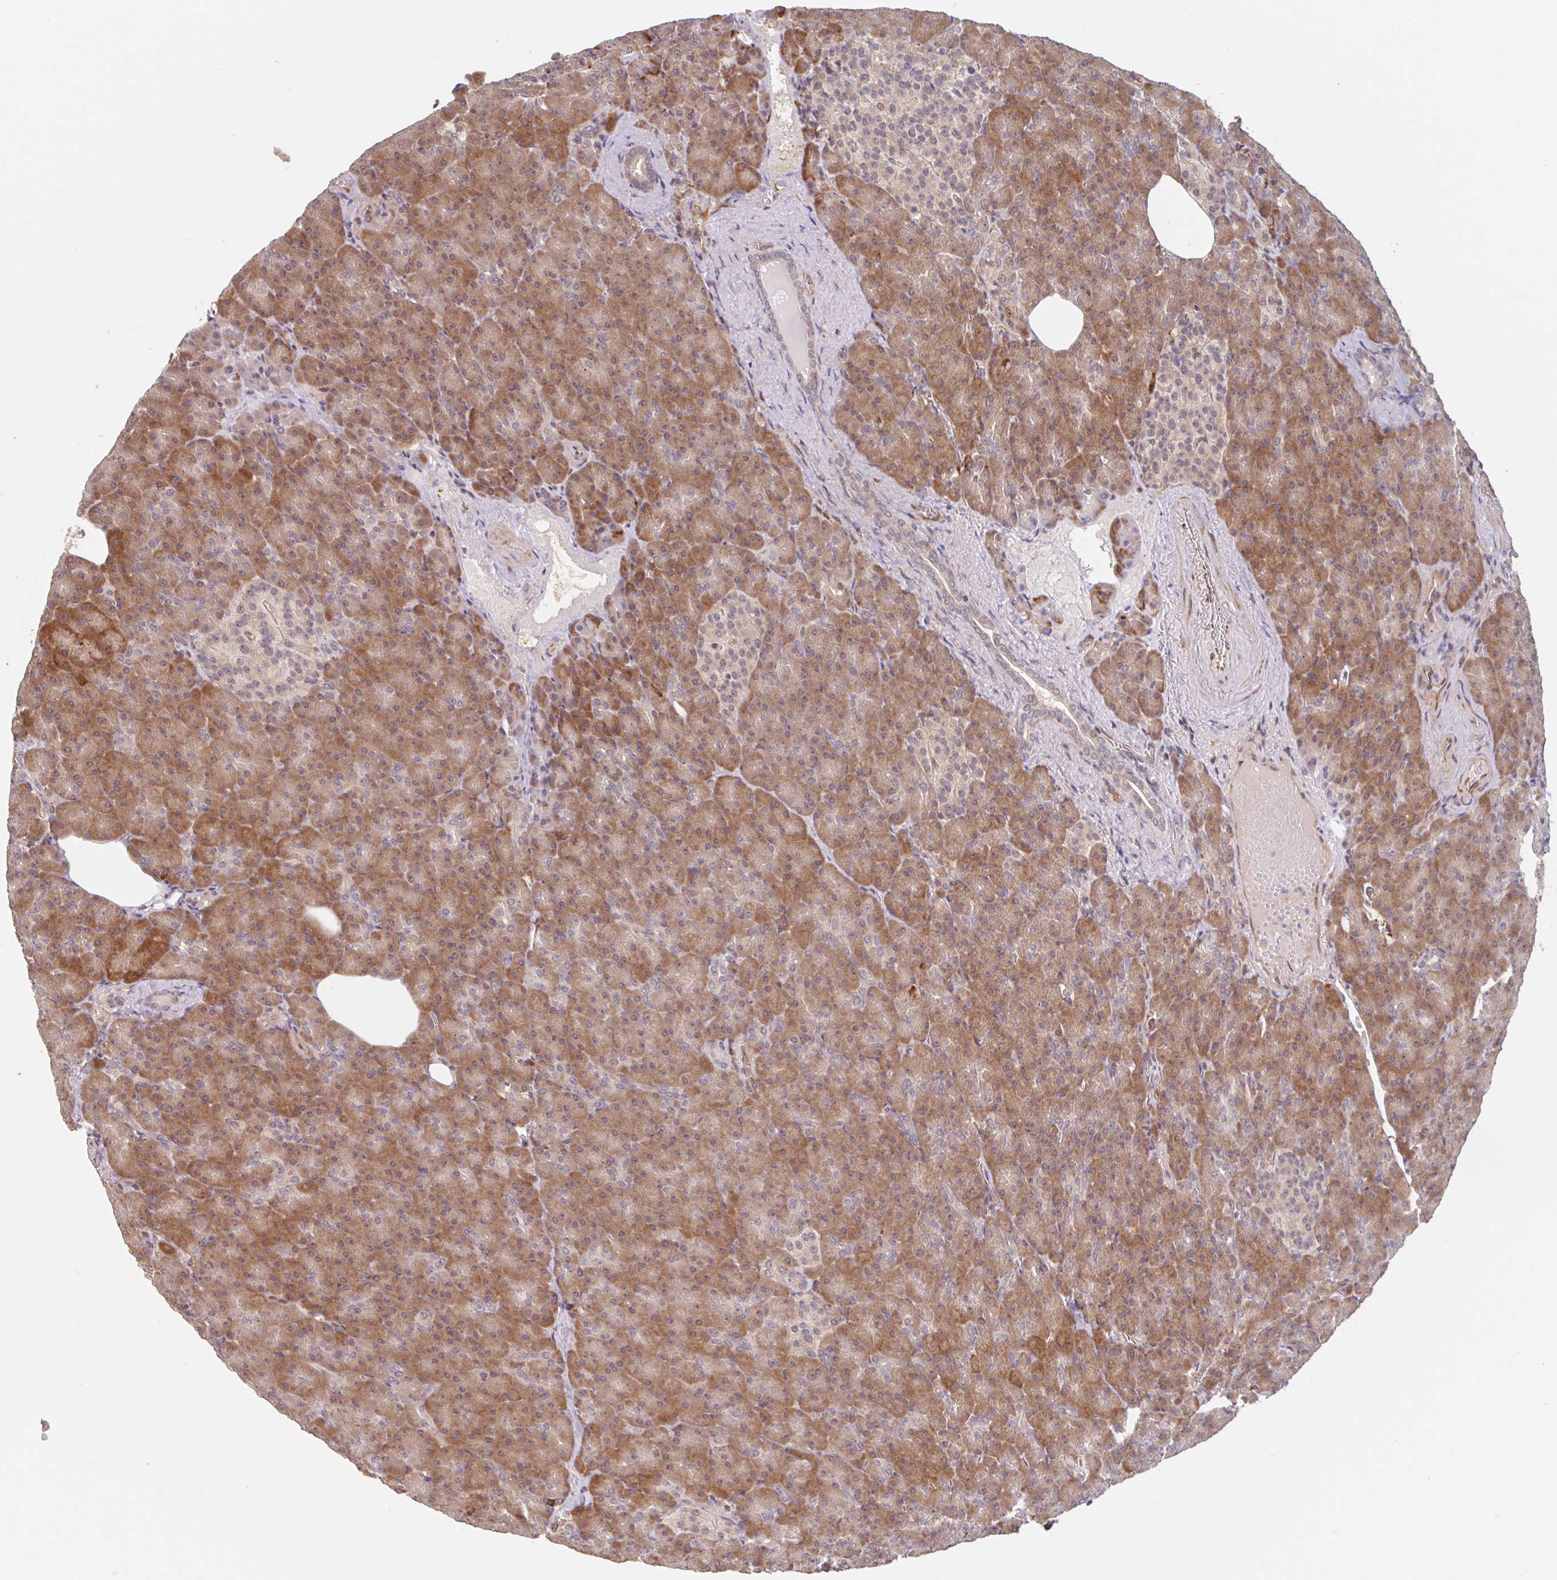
{"staining": {"intensity": "moderate", "quantity": ">75%", "location": "cytoplasmic/membranous"}, "tissue": "pancreas", "cell_type": "Exocrine glandular cells", "image_type": "normal", "snomed": [{"axis": "morphology", "description": "Normal tissue, NOS"}, {"axis": "topography", "description": "Pancreas"}], "caption": "Normal pancreas demonstrates moderate cytoplasmic/membranous expression in approximately >75% of exocrine glandular cells, visualized by immunohistochemistry.", "gene": "NUB1", "patient": {"sex": "female", "age": 74}}